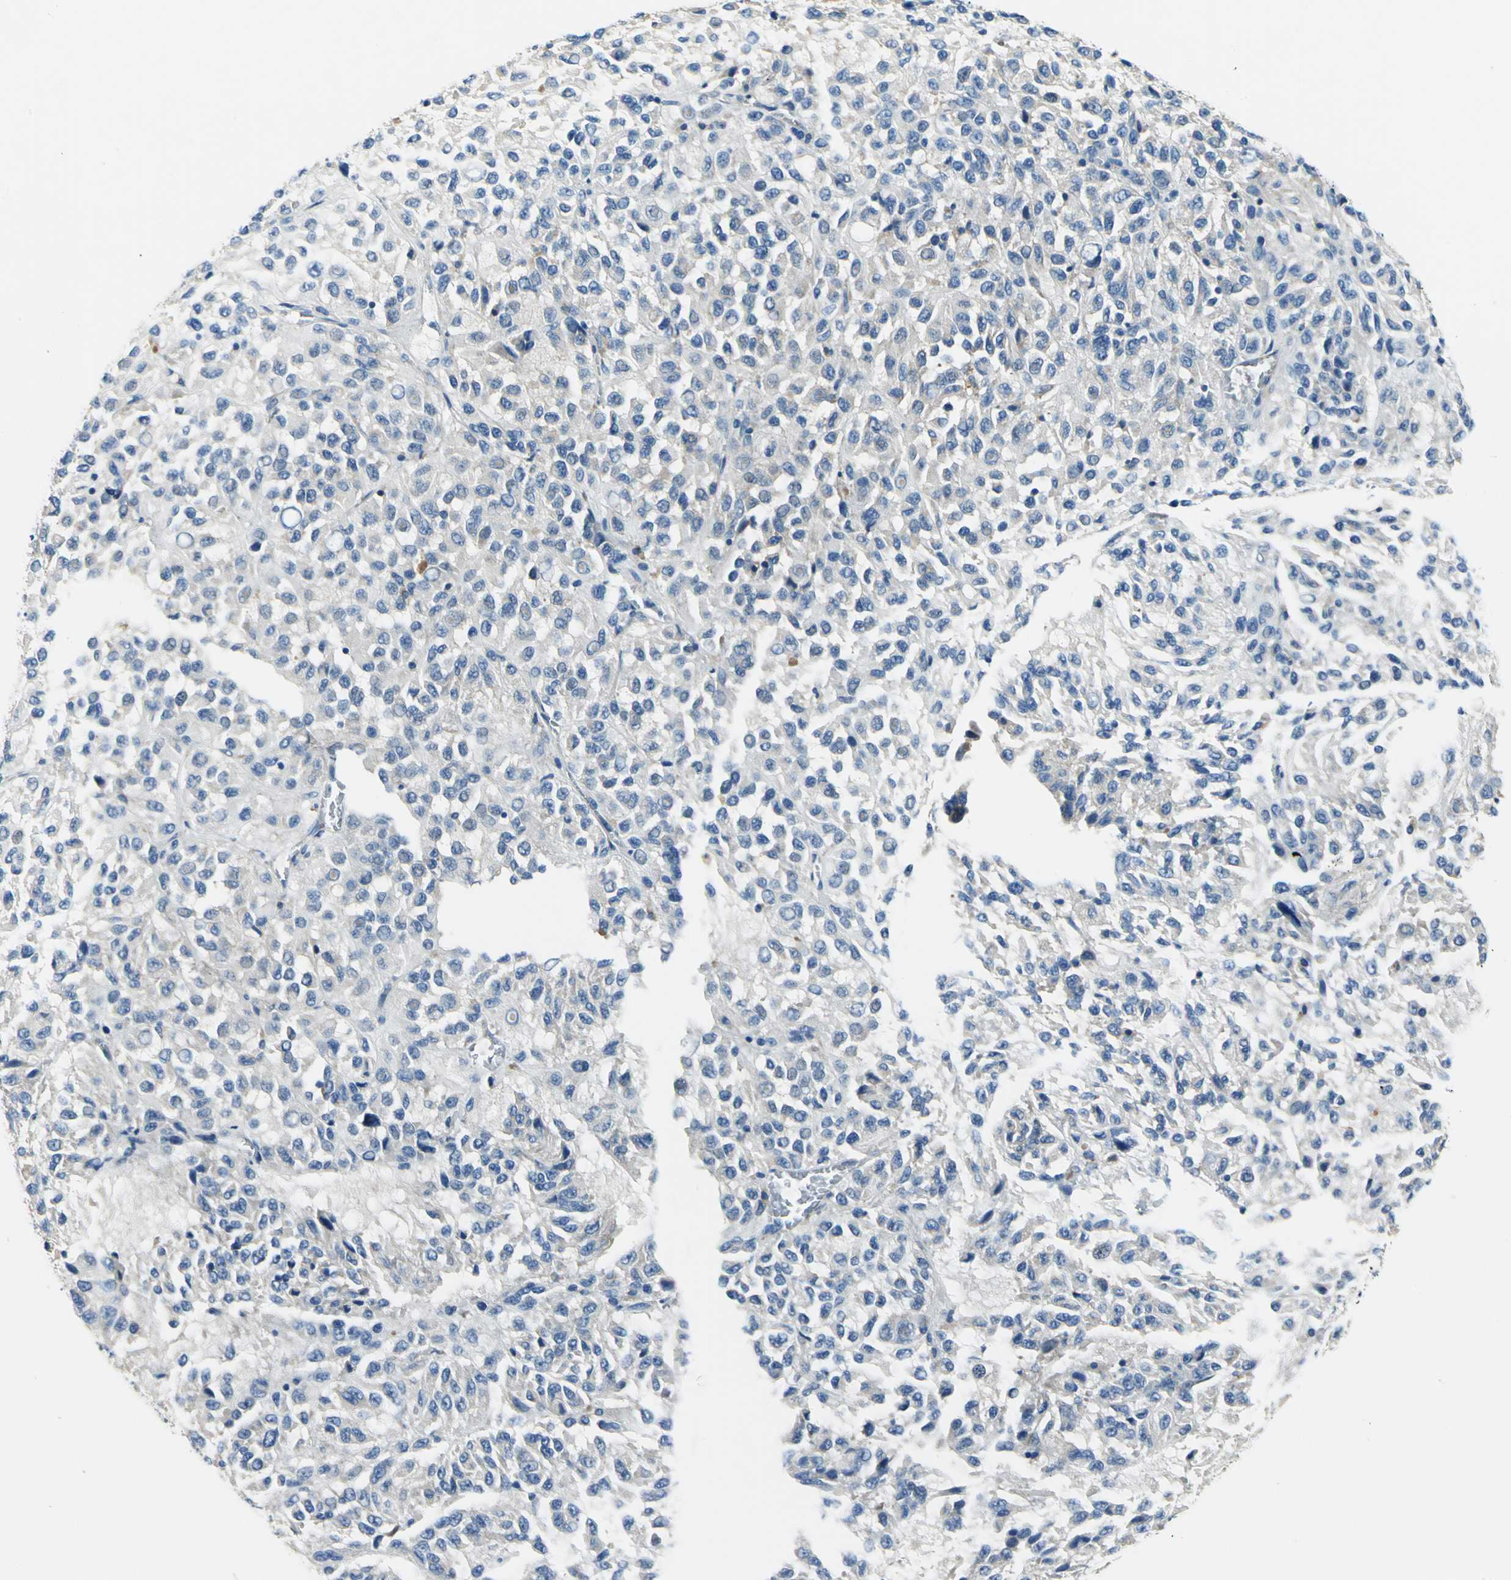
{"staining": {"intensity": "negative", "quantity": "none", "location": "none"}, "tissue": "melanoma", "cell_type": "Tumor cells", "image_type": "cancer", "snomed": [{"axis": "morphology", "description": "Malignant melanoma, Metastatic site"}, {"axis": "topography", "description": "Lung"}], "caption": "Tumor cells show no significant staining in melanoma. (Stains: DAB immunohistochemistry with hematoxylin counter stain, Microscopy: brightfield microscopy at high magnification).", "gene": "TRIM25", "patient": {"sex": "male", "age": 64}}